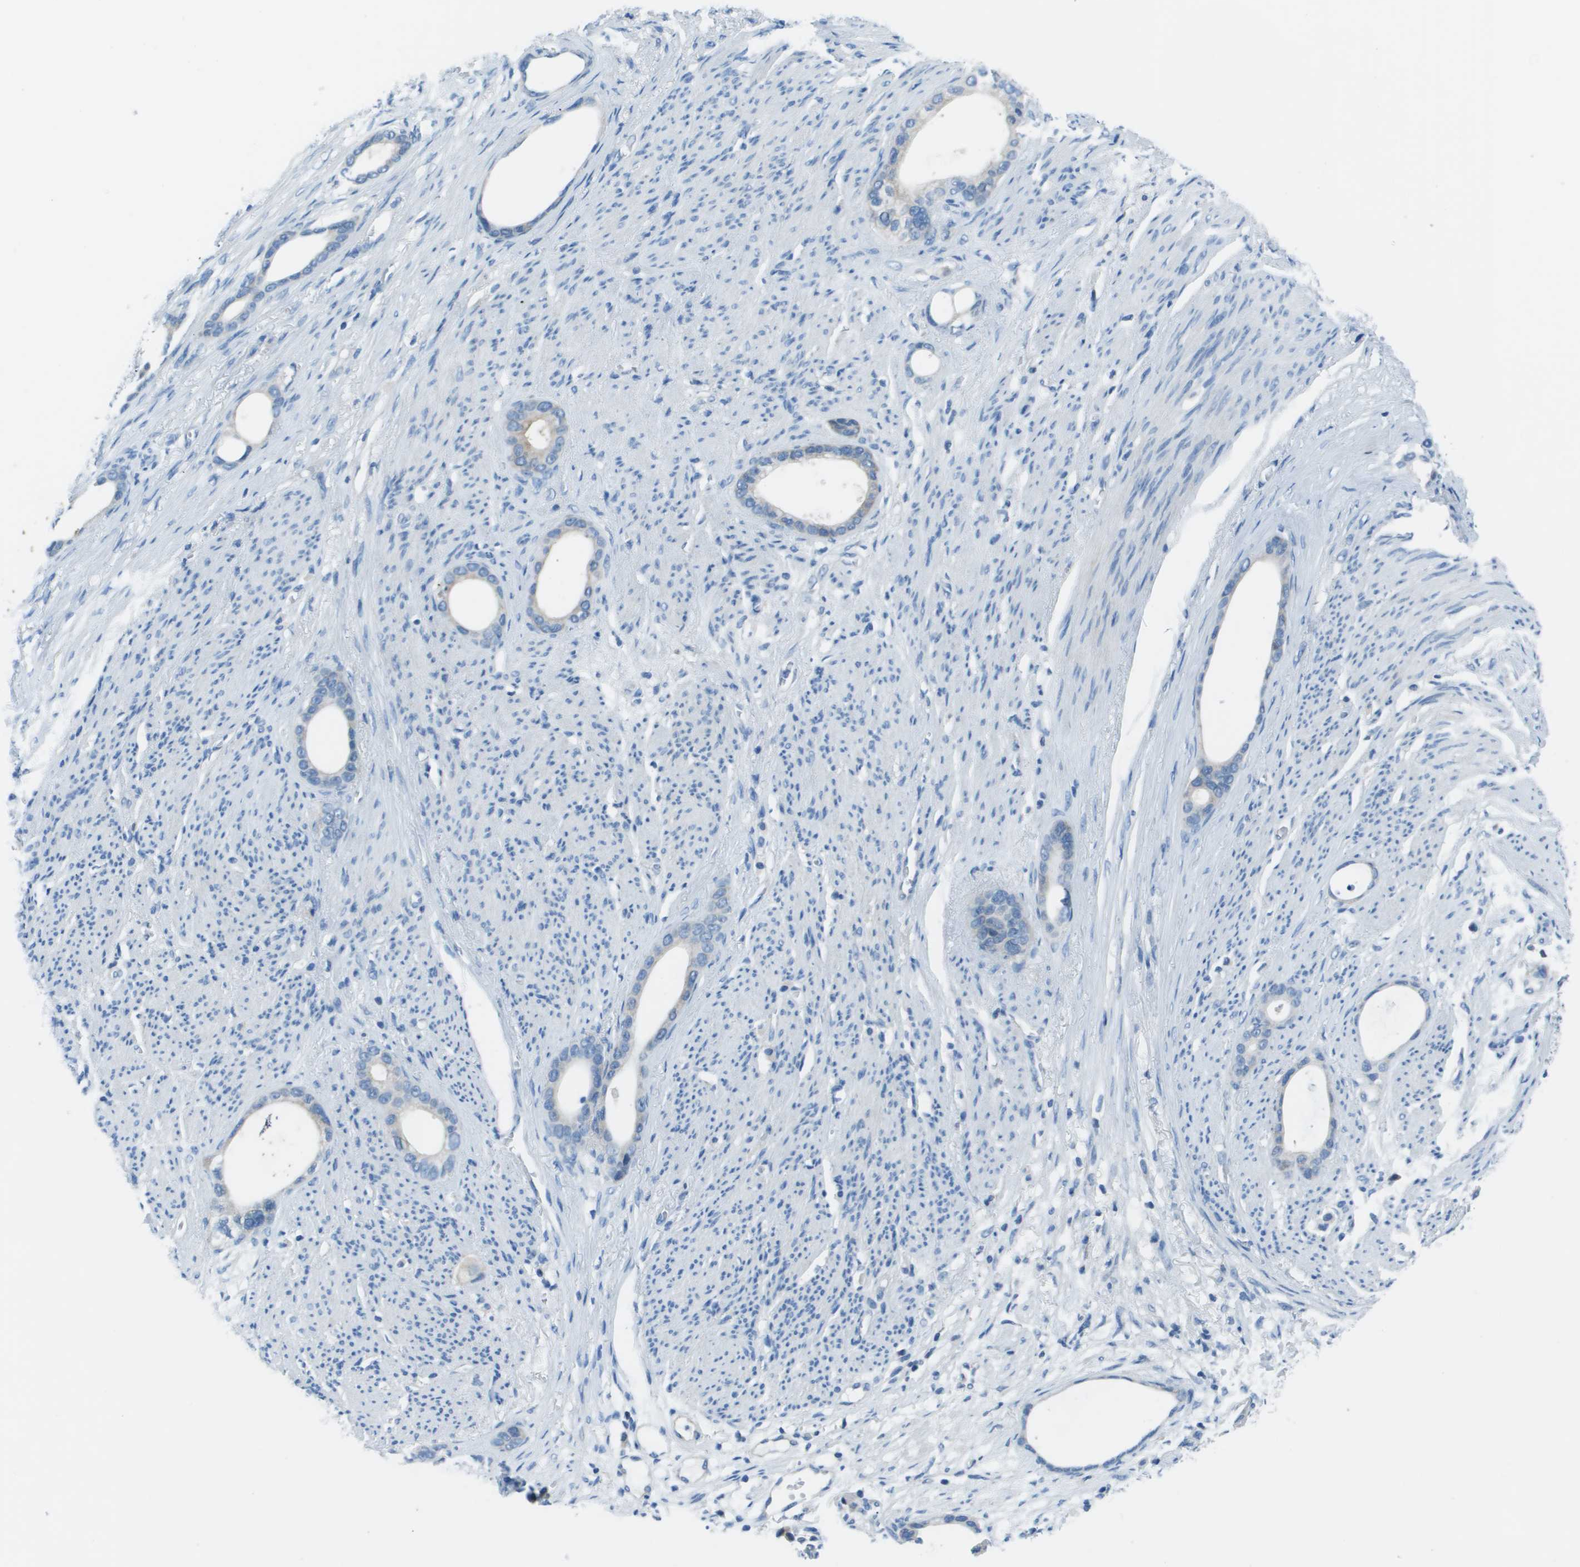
{"staining": {"intensity": "negative", "quantity": "none", "location": "none"}, "tissue": "stomach cancer", "cell_type": "Tumor cells", "image_type": "cancer", "snomed": [{"axis": "morphology", "description": "Adenocarcinoma, NOS"}, {"axis": "topography", "description": "Stomach"}], "caption": "A high-resolution photomicrograph shows immunohistochemistry staining of stomach adenocarcinoma, which reveals no significant expression in tumor cells.", "gene": "STIP1", "patient": {"sex": "female", "age": 75}}